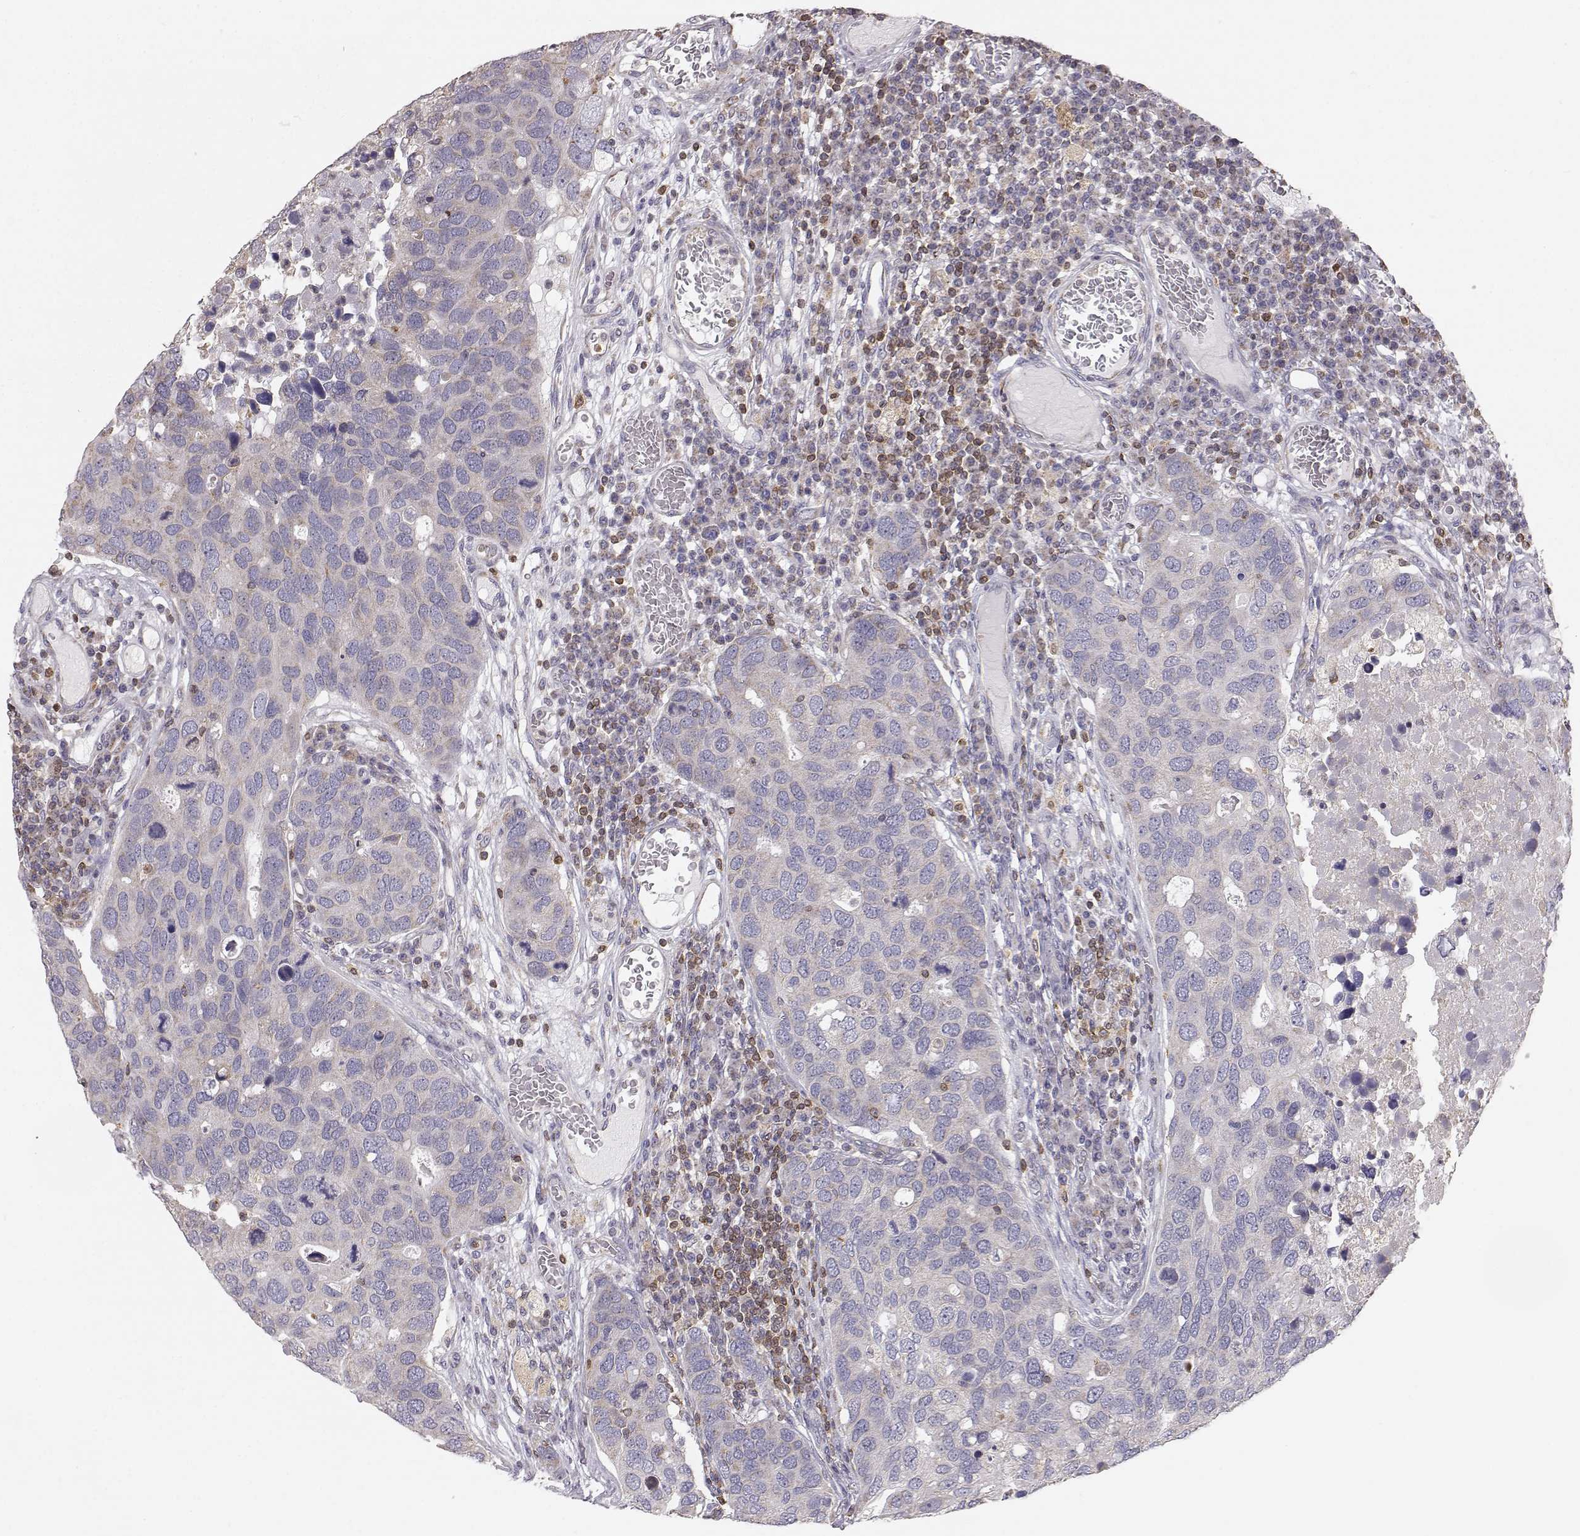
{"staining": {"intensity": "weak", "quantity": "<25%", "location": "cytoplasmic/membranous"}, "tissue": "breast cancer", "cell_type": "Tumor cells", "image_type": "cancer", "snomed": [{"axis": "morphology", "description": "Duct carcinoma"}, {"axis": "topography", "description": "Breast"}], "caption": "This is a histopathology image of immunohistochemistry (IHC) staining of breast cancer, which shows no positivity in tumor cells.", "gene": "GRAP2", "patient": {"sex": "female", "age": 83}}